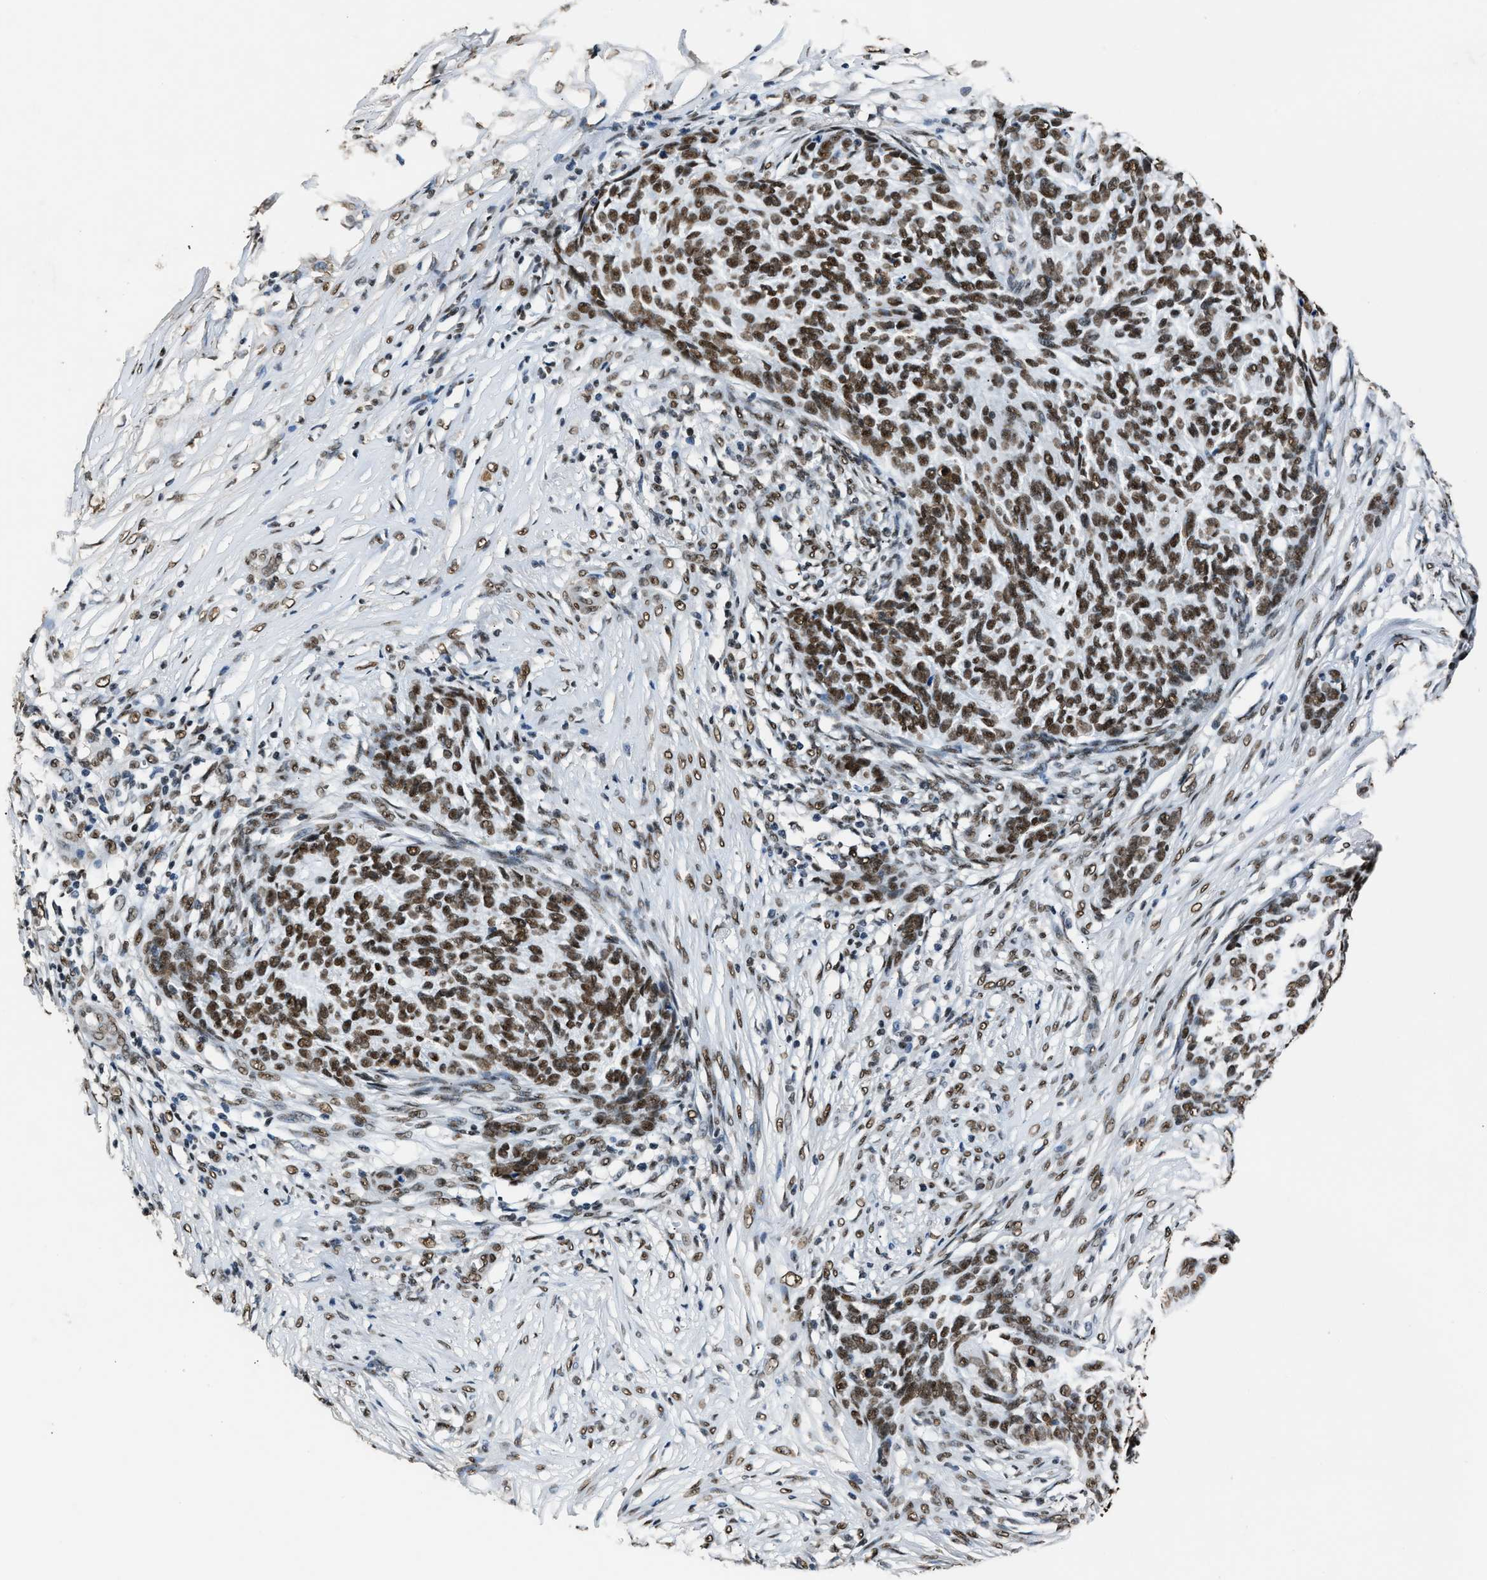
{"staining": {"intensity": "moderate", "quantity": ">75%", "location": "nuclear"}, "tissue": "skin cancer", "cell_type": "Tumor cells", "image_type": "cancer", "snomed": [{"axis": "morphology", "description": "Basal cell carcinoma"}, {"axis": "topography", "description": "Skin"}], "caption": "Tumor cells reveal medium levels of moderate nuclear expression in approximately >75% of cells in human skin cancer.", "gene": "SAFB", "patient": {"sex": "male", "age": 85}}